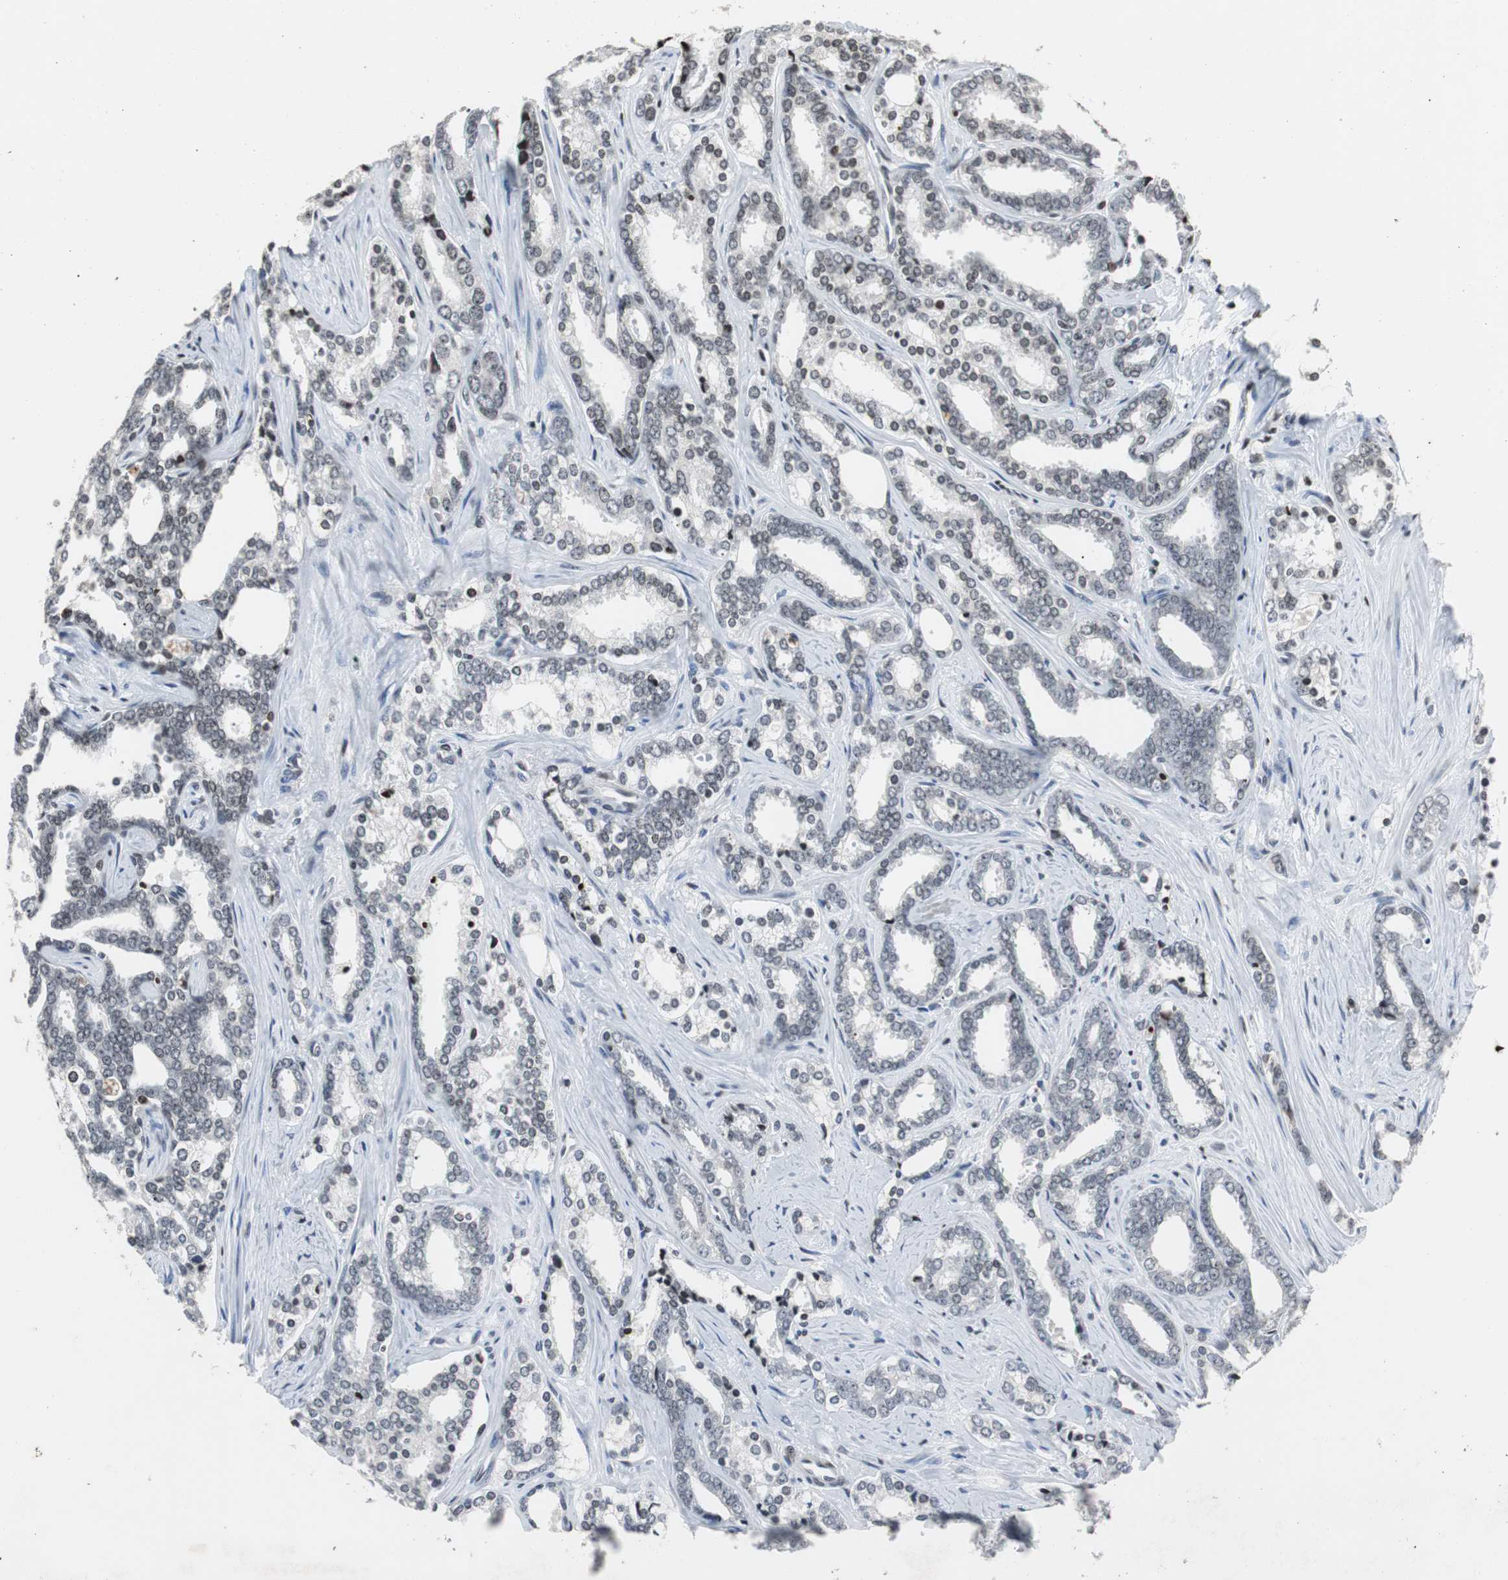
{"staining": {"intensity": "strong", "quantity": "<25%", "location": "nuclear"}, "tissue": "prostate cancer", "cell_type": "Tumor cells", "image_type": "cancer", "snomed": [{"axis": "morphology", "description": "Adenocarcinoma, High grade"}, {"axis": "topography", "description": "Prostate"}], "caption": "Protein expression analysis of human prostate high-grade adenocarcinoma reveals strong nuclear expression in about <25% of tumor cells.", "gene": "PAXIP1", "patient": {"sex": "male", "age": 67}}